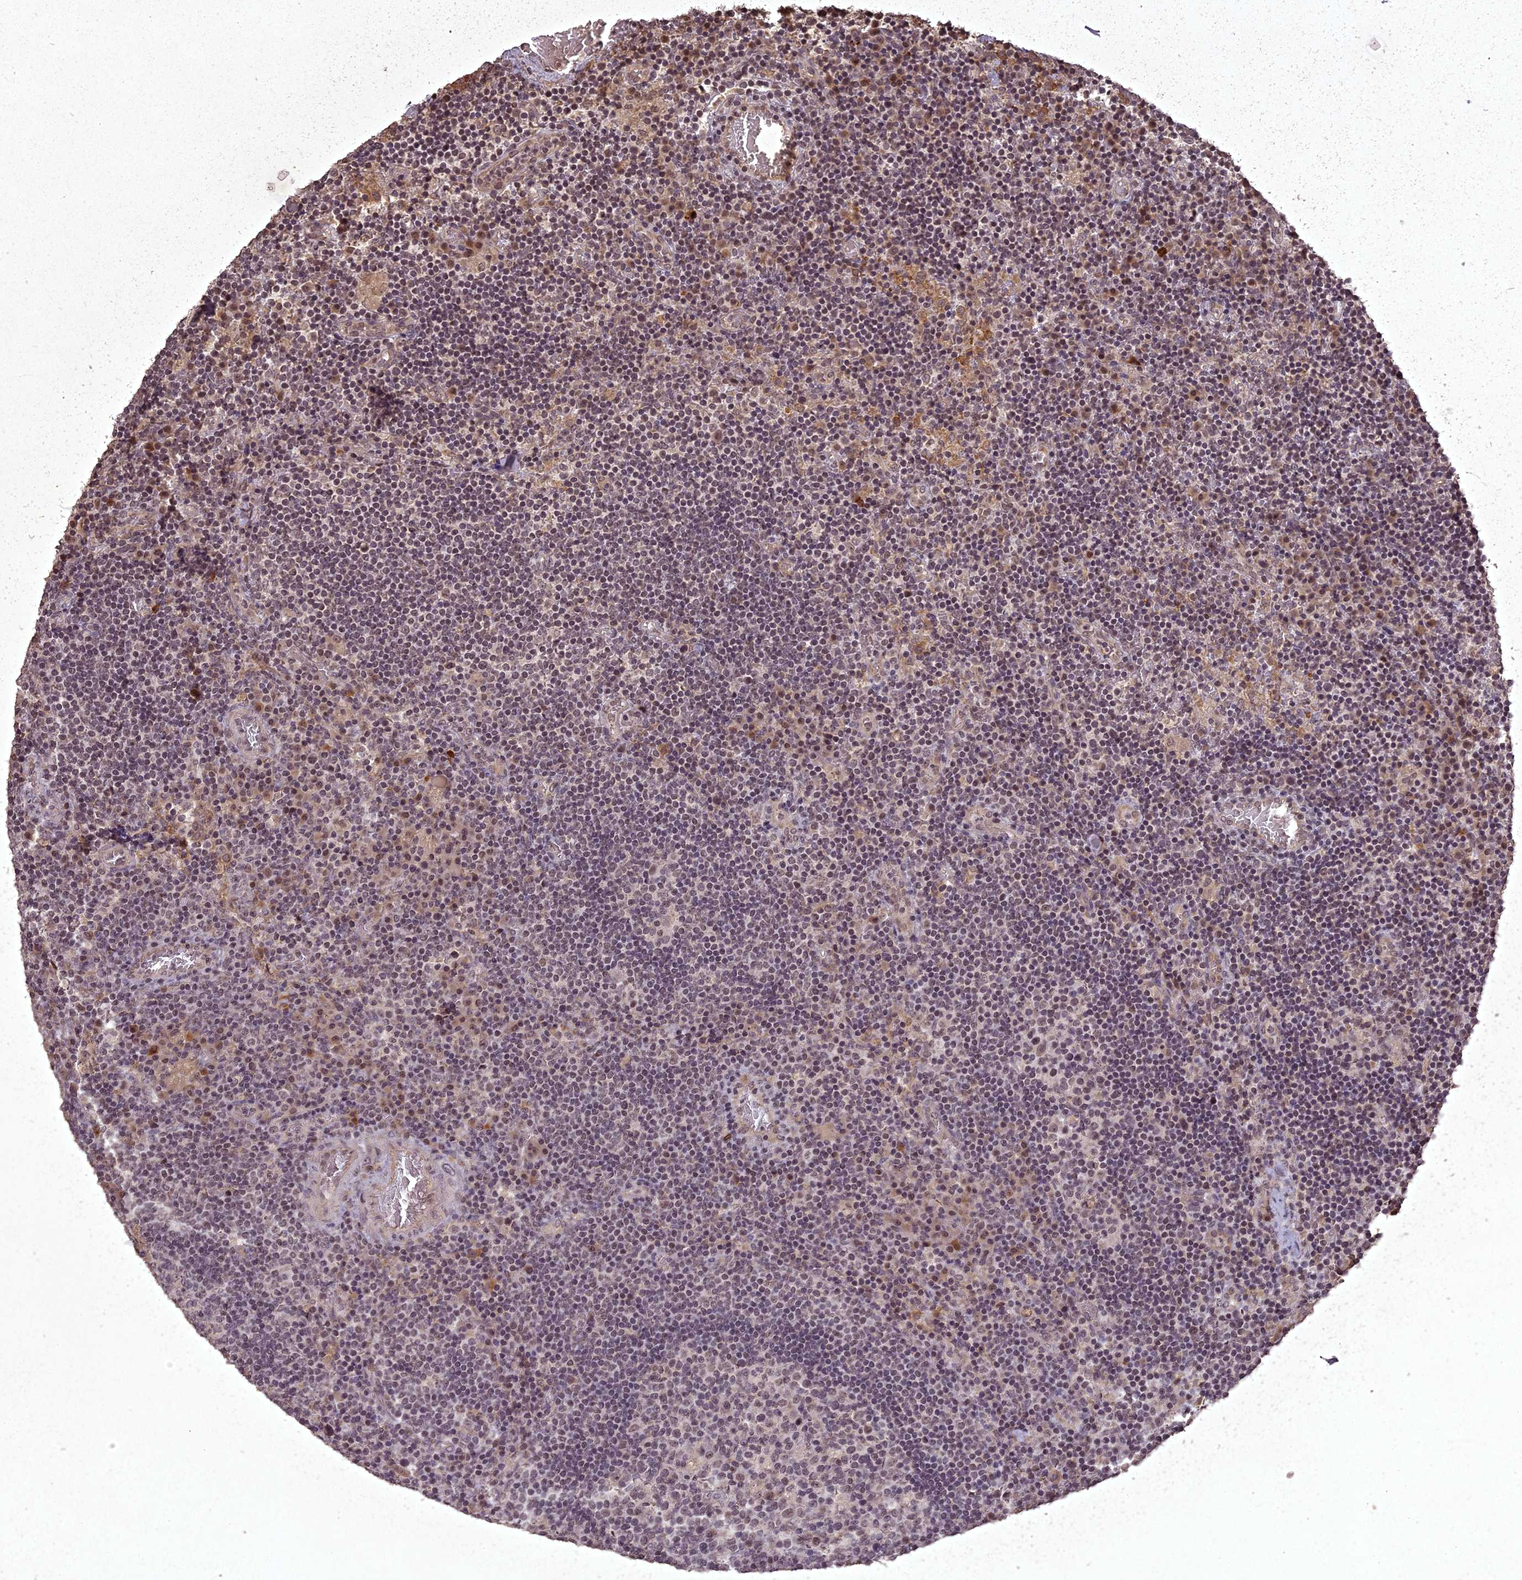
{"staining": {"intensity": "moderate", "quantity": "25%-75%", "location": "nuclear"}, "tissue": "lymph node", "cell_type": "Germinal center cells", "image_type": "normal", "snomed": [{"axis": "morphology", "description": "Normal tissue, NOS"}, {"axis": "topography", "description": "Lymph node"}], "caption": "Protein expression analysis of unremarkable lymph node reveals moderate nuclear positivity in about 25%-75% of germinal center cells.", "gene": "ING5", "patient": {"sex": "male", "age": 58}}